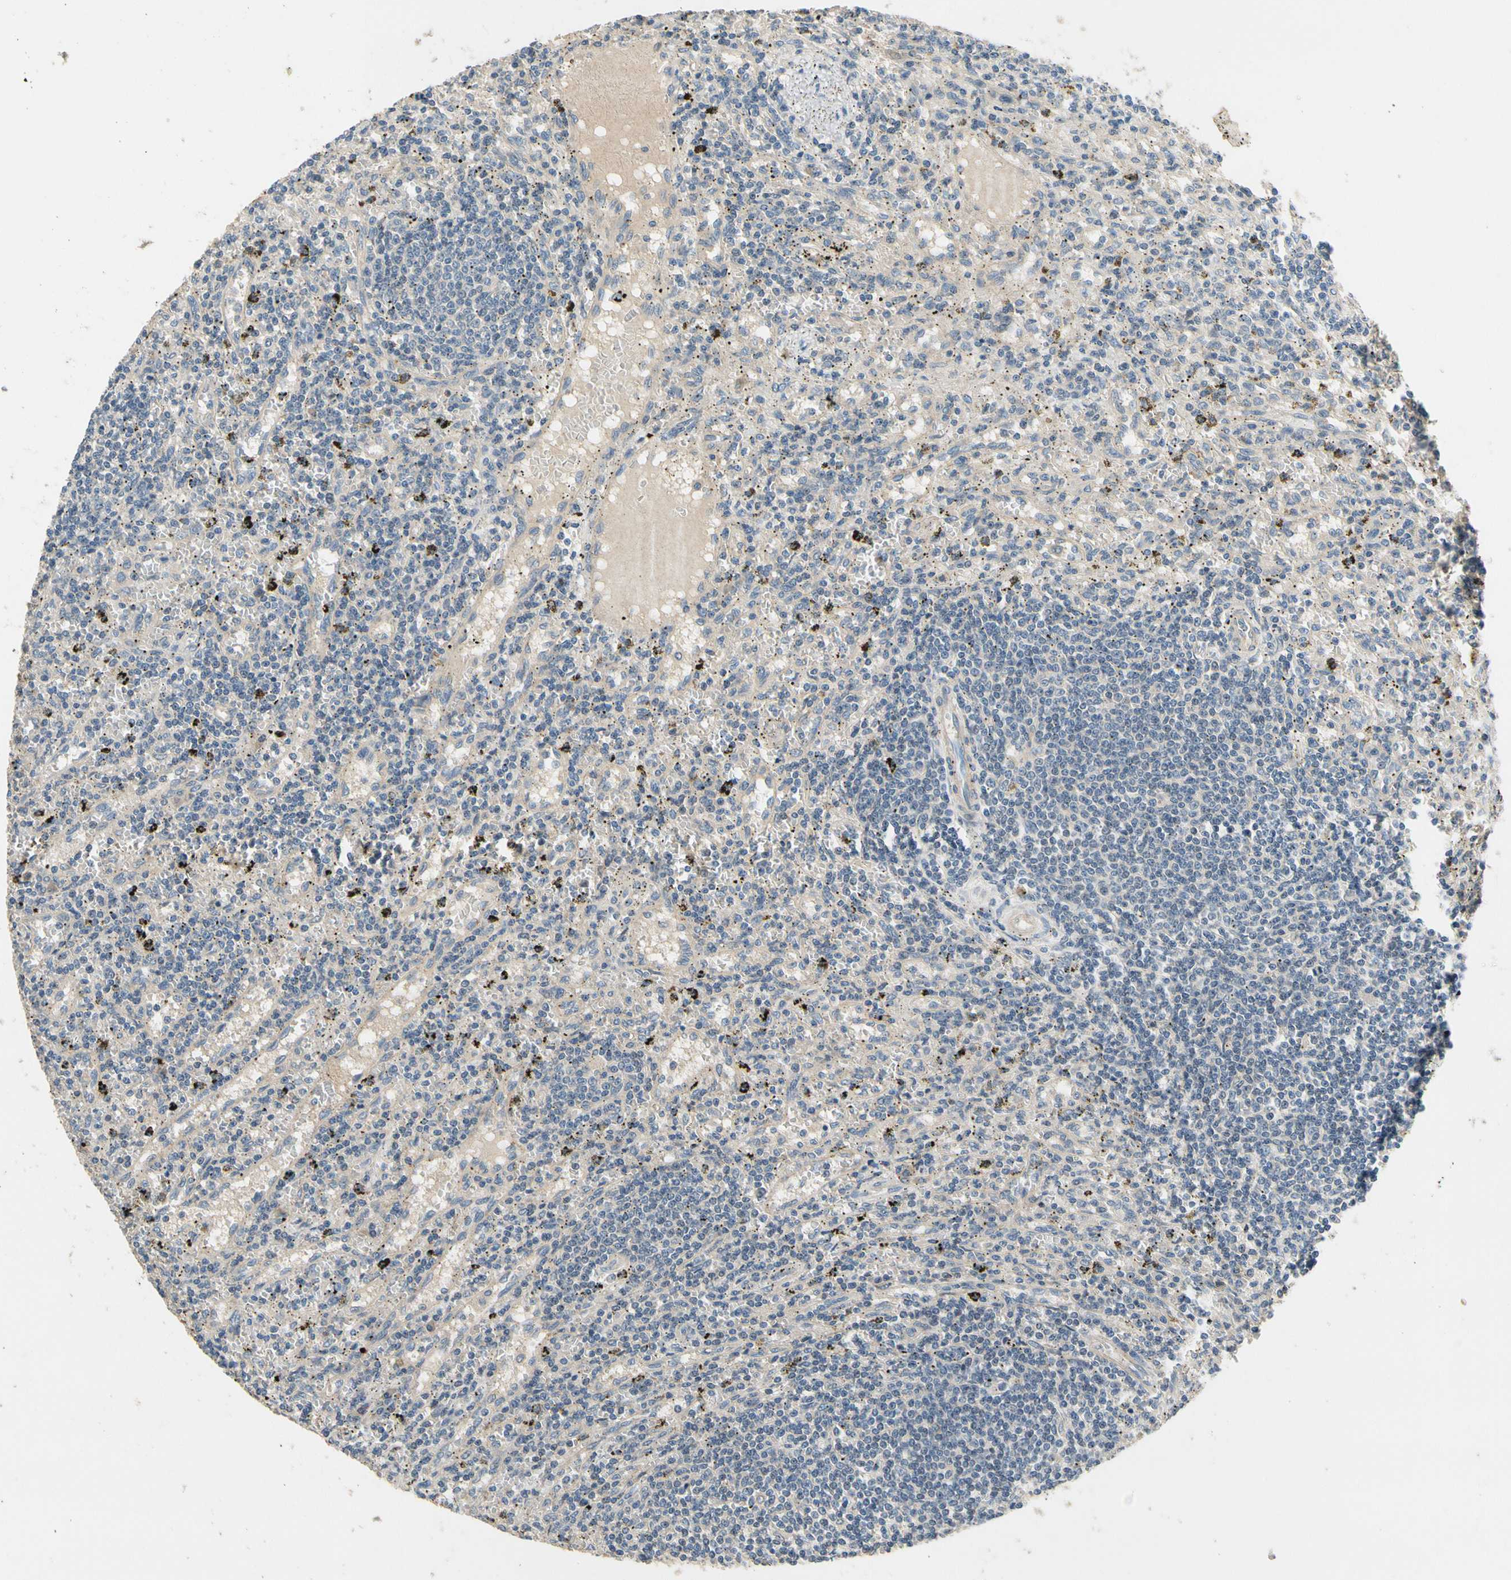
{"staining": {"intensity": "negative", "quantity": "none", "location": "none"}, "tissue": "lymphoma", "cell_type": "Tumor cells", "image_type": "cancer", "snomed": [{"axis": "morphology", "description": "Malignant lymphoma, non-Hodgkin's type, Low grade"}, {"axis": "topography", "description": "Spleen"}], "caption": "Tumor cells are negative for brown protein staining in lymphoma.", "gene": "ALKBH3", "patient": {"sex": "male", "age": 76}}